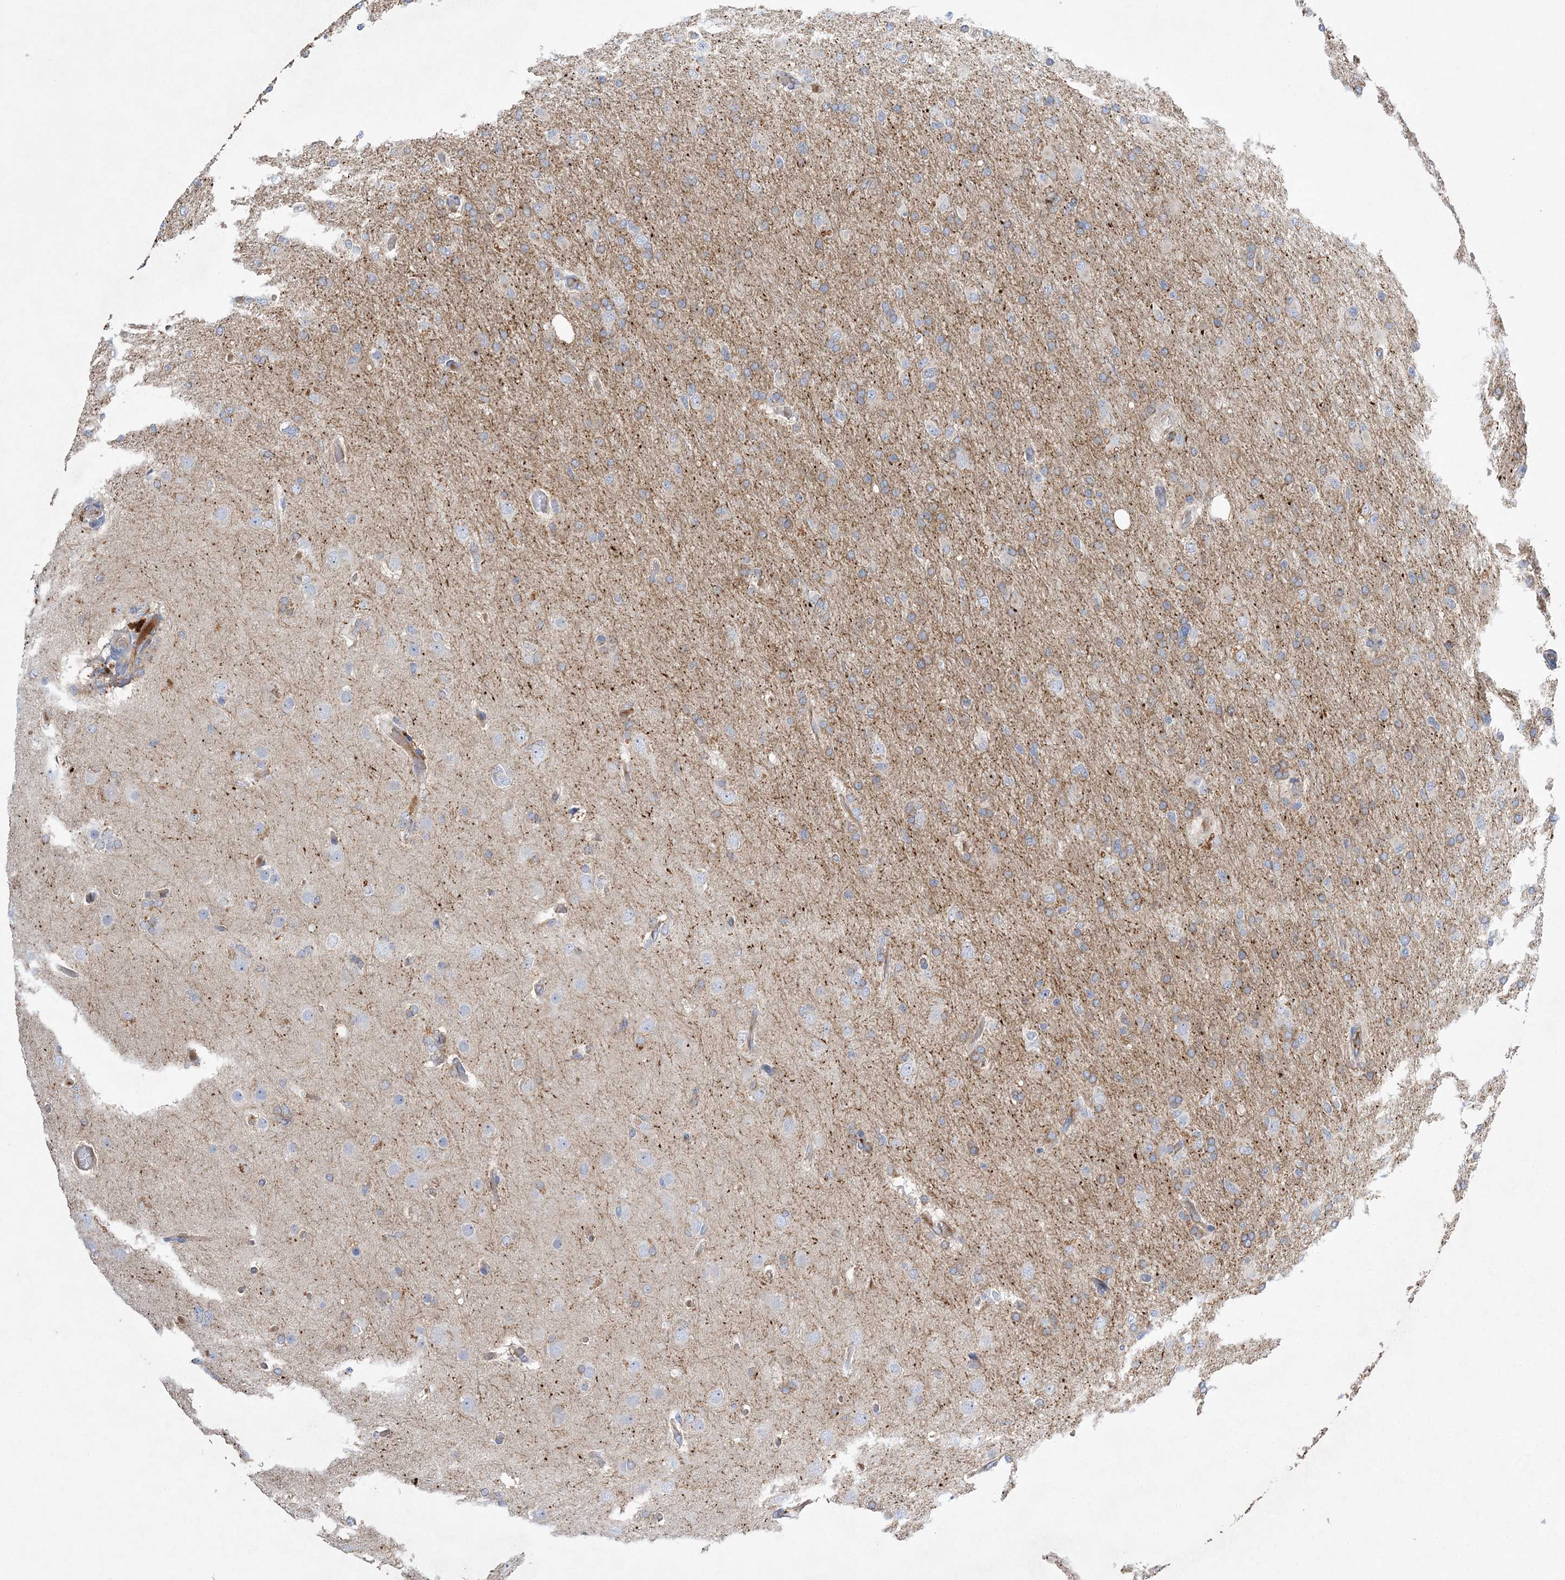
{"staining": {"intensity": "negative", "quantity": "none", "location": "none"}, "tissue": "glioma", "cell_type": "Tumor cells", "image_type": "cancer", "snomed": [{"axis": "morphology", "description": "Glioma, malignant, High grade"}, {"axis": "topography", "description": "Cerebral cortex"}], "caption": "Malignant high-grade glioma stained for a protein using IHC shows no staining tumor cells.", "gene": "ADCK2", "patient": {"sex": "female", "age": 36}}